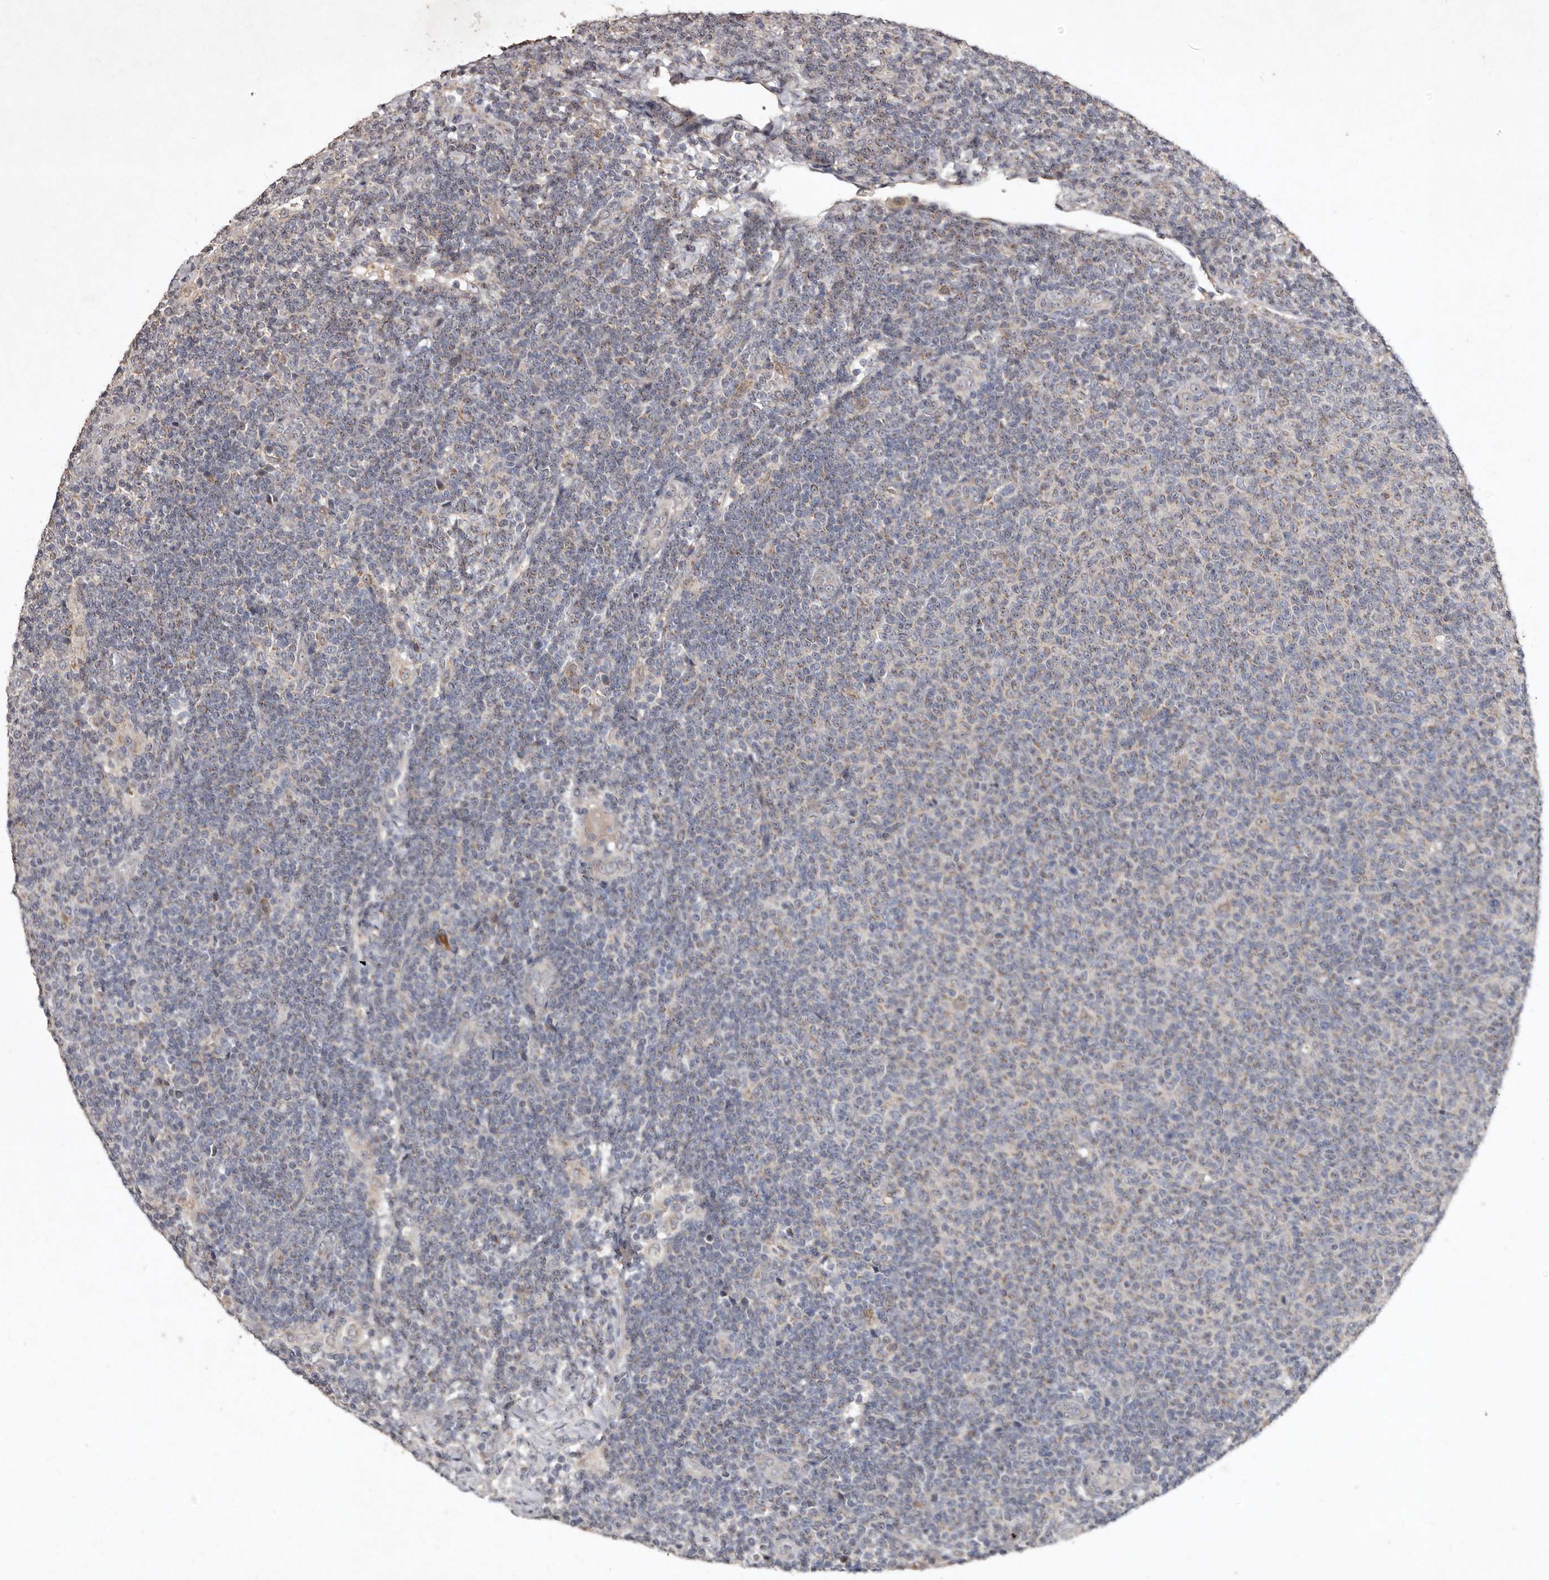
{"staining": {"intensity": "negative", "quantity": "none", "location": "none"}, "tissue": "lymphoma", "cell_type": "Tumor cells", "image_type": "cancer", "snomed": [{"axis": "morphology", "description": "Malignant lymphoma, non-Hodgkin's type, Low grade"}, {"axis": "topography", "description": "Lymph node"}], "caption": "The photomicrograph exhibits no significant positivity in tumor cells of lymphoma. Nuclei are stained in blue.", "gene": "FLAD1", "patient": {"sex": "male", "age": 66}}